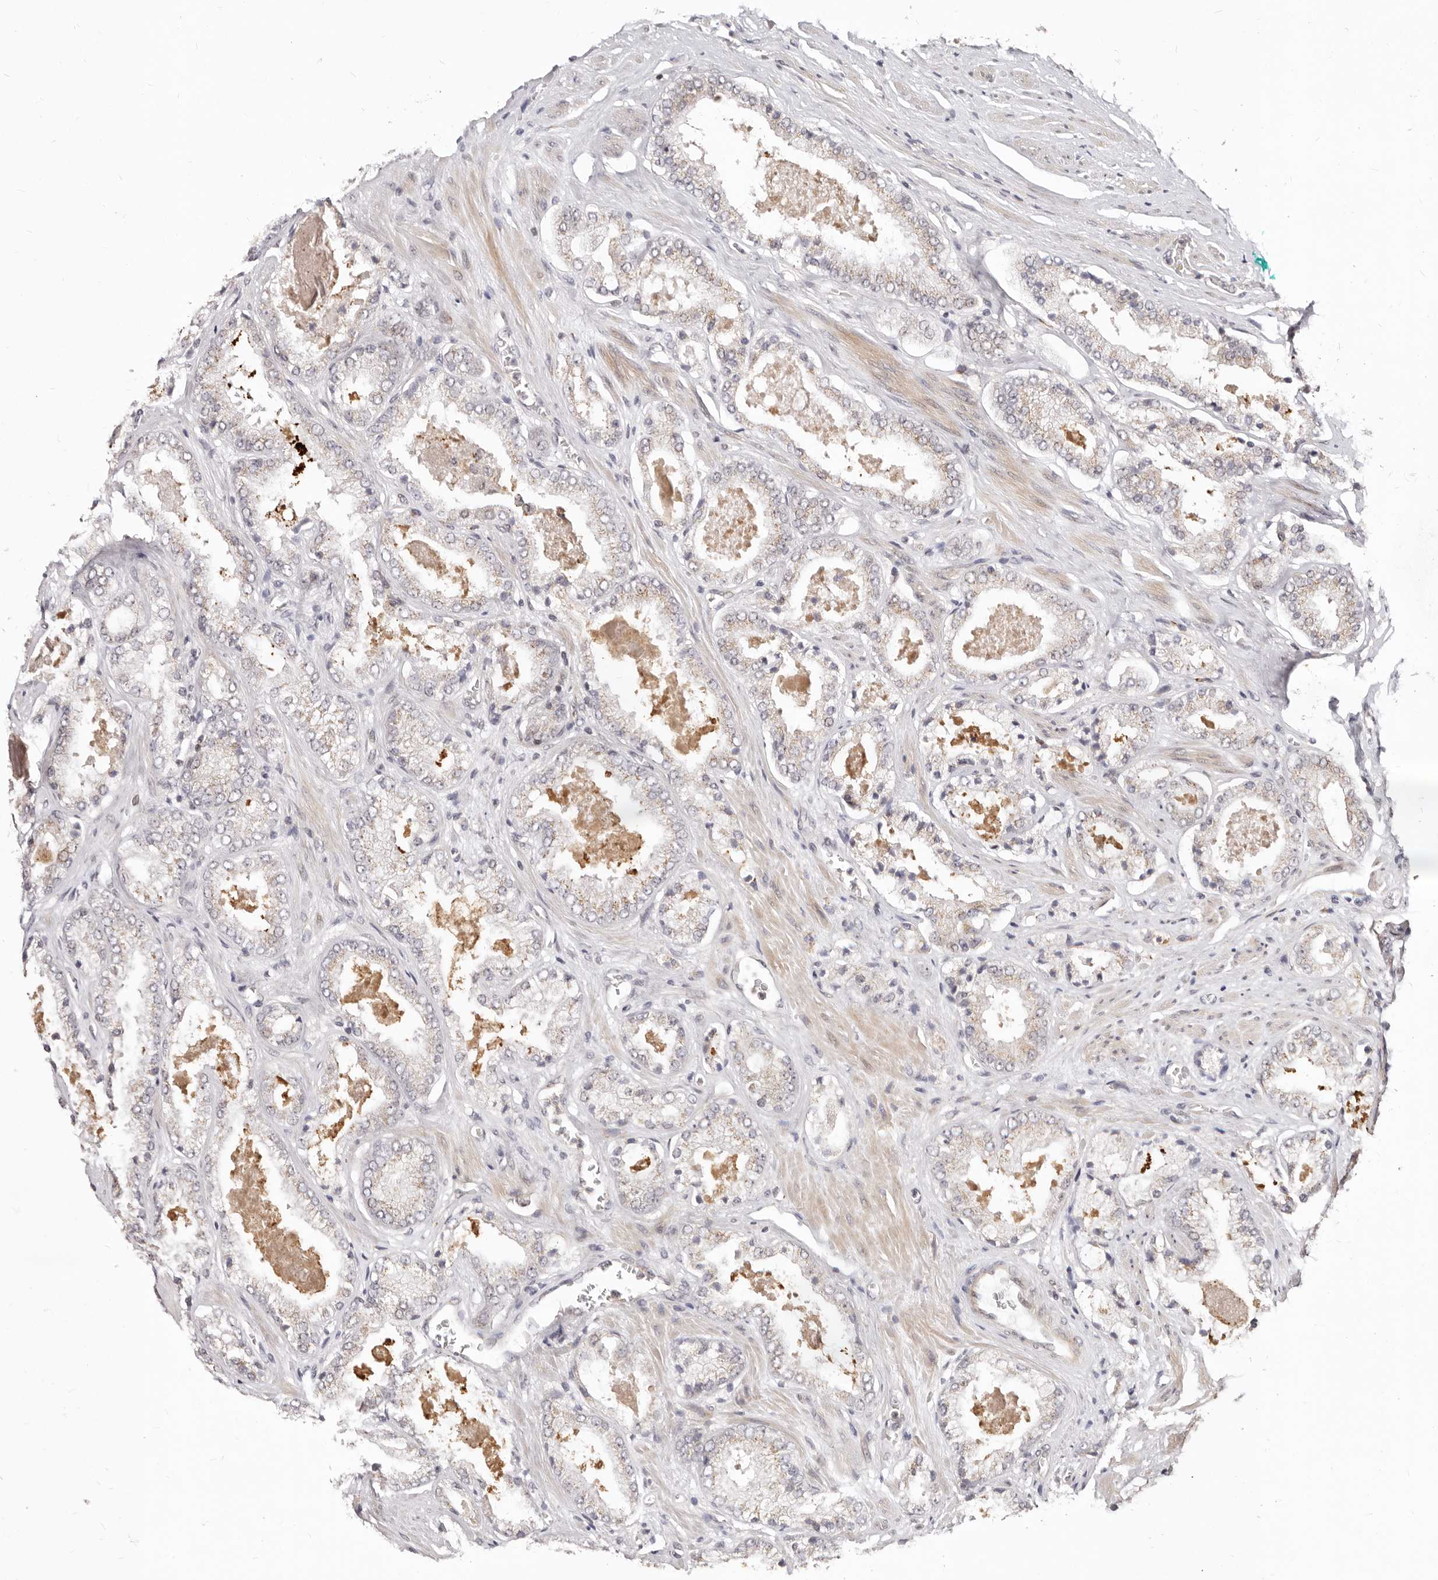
{"staining": {"intensity": "weak", "quantity": "25%-75%", "location": "cytoplasmic/membranous"}, "tissue": "prostate cancer", "cell_type": "Tumor cells", "image_type": "cancer", "snomed": [{"axis": "morphology", "description": "Adenocarcinoma, High grade"}, {"axis": "topography", "description": "Prostate"}], "caption": "Prostate high-grade adenocarcinoma stained with a brown dye exhibits weak cytoplasmic/membranous positive staining in approximately 25%-75% of tumor cells.", "gene": "SRCAP", "patient": {"sex": "male", "age": 58}}